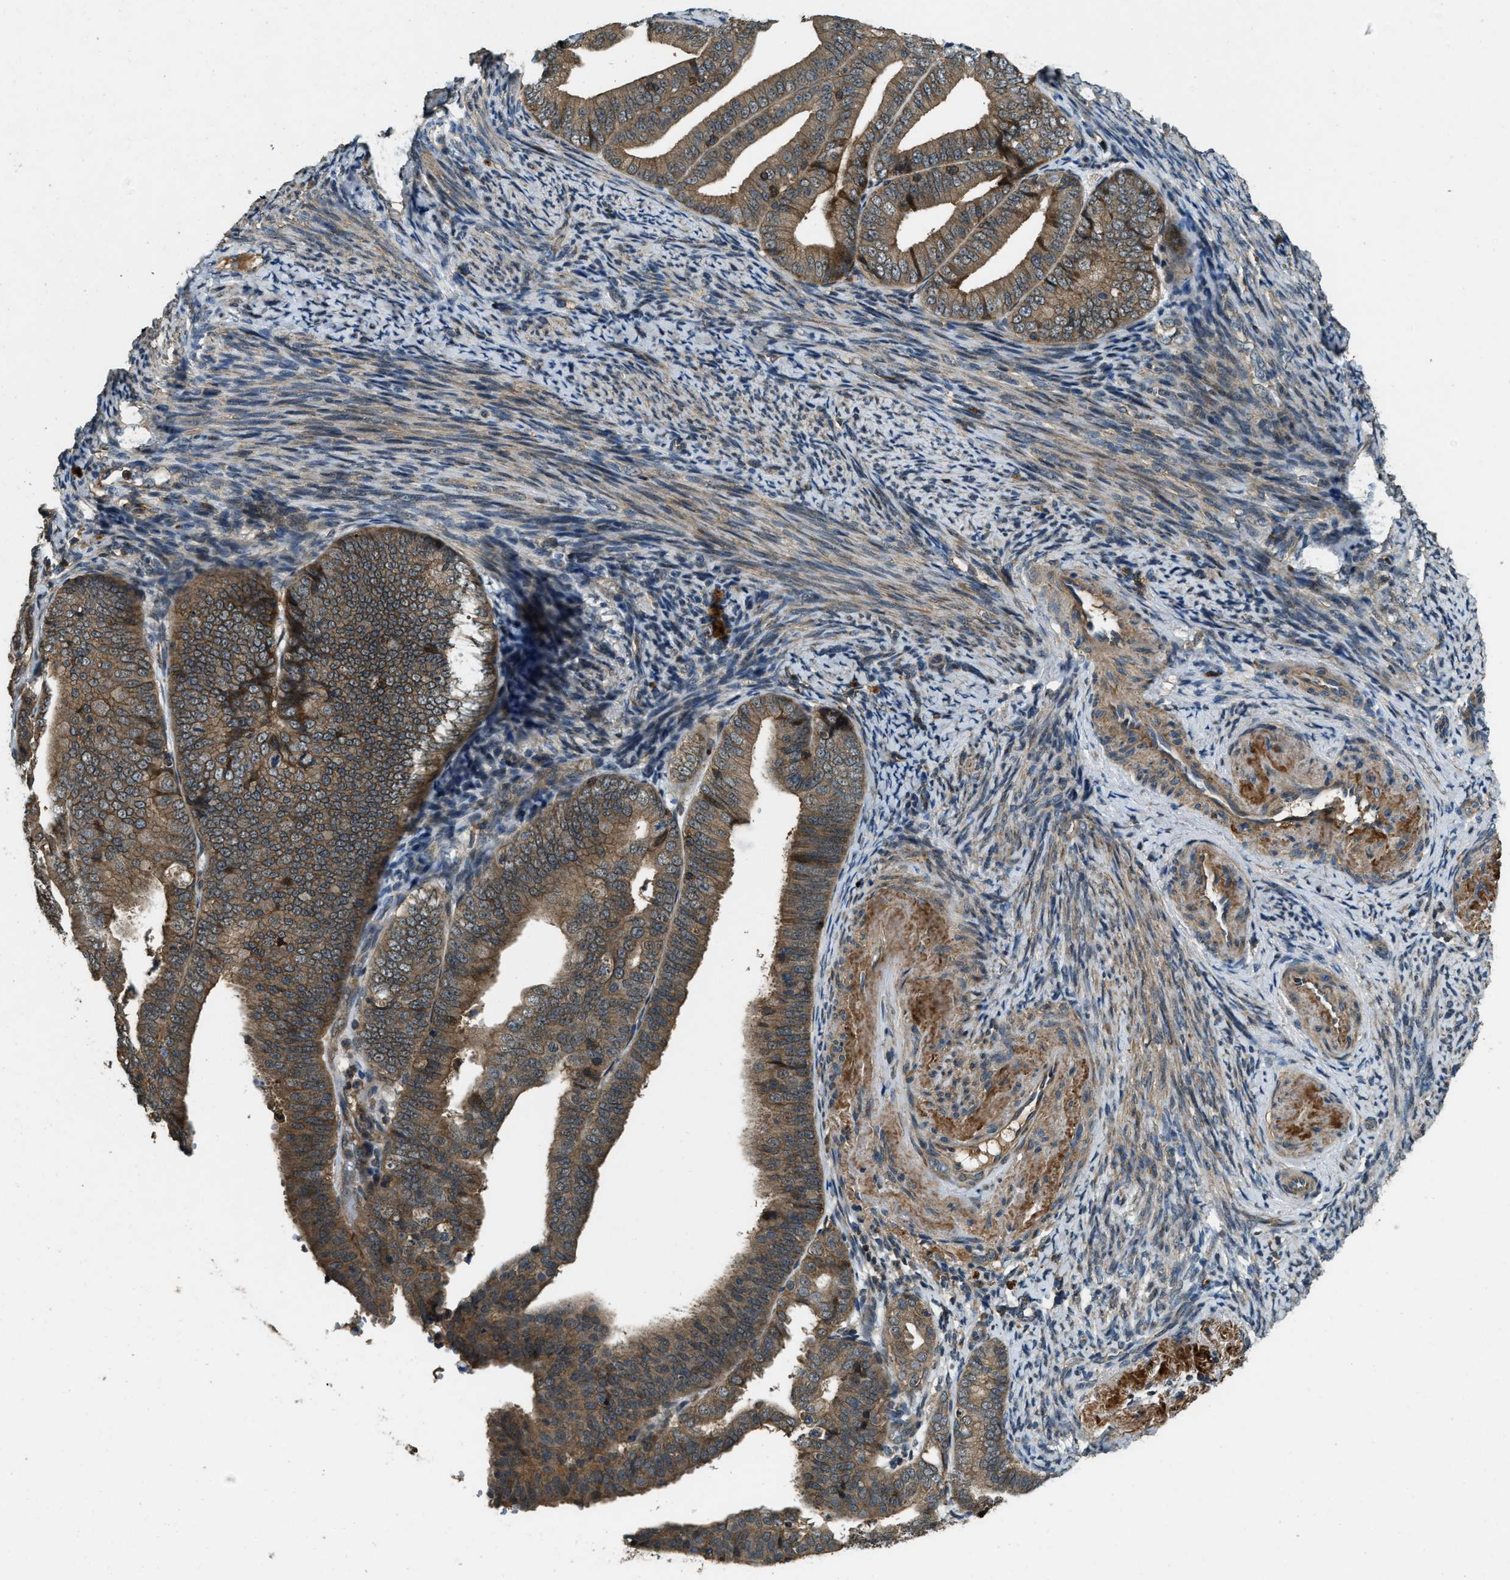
{"staining": {"intensity": "moderate", "quantity": ">75%", "location": "cytoplasmic/membranous"}, "tissue": "endometrial cancer", "cell_type": "Tumor cells", "image_type": "cancer", "snomed": [{"axis": "morphology", "description": "Adenocarcinoma, NOS"}, {"axis": "topography", "description": "Endometrium"}], "caption": "The photomicrograph displays a brown stain indicating the presence of a protein in the cytoplasmic/membranous of tumor cells in endometrial cancer. (Brightfield microscopy of DAB IHC at high magnification).", "gene": "ATP8B1", "patient": {"sex": "female", "age": 63}}